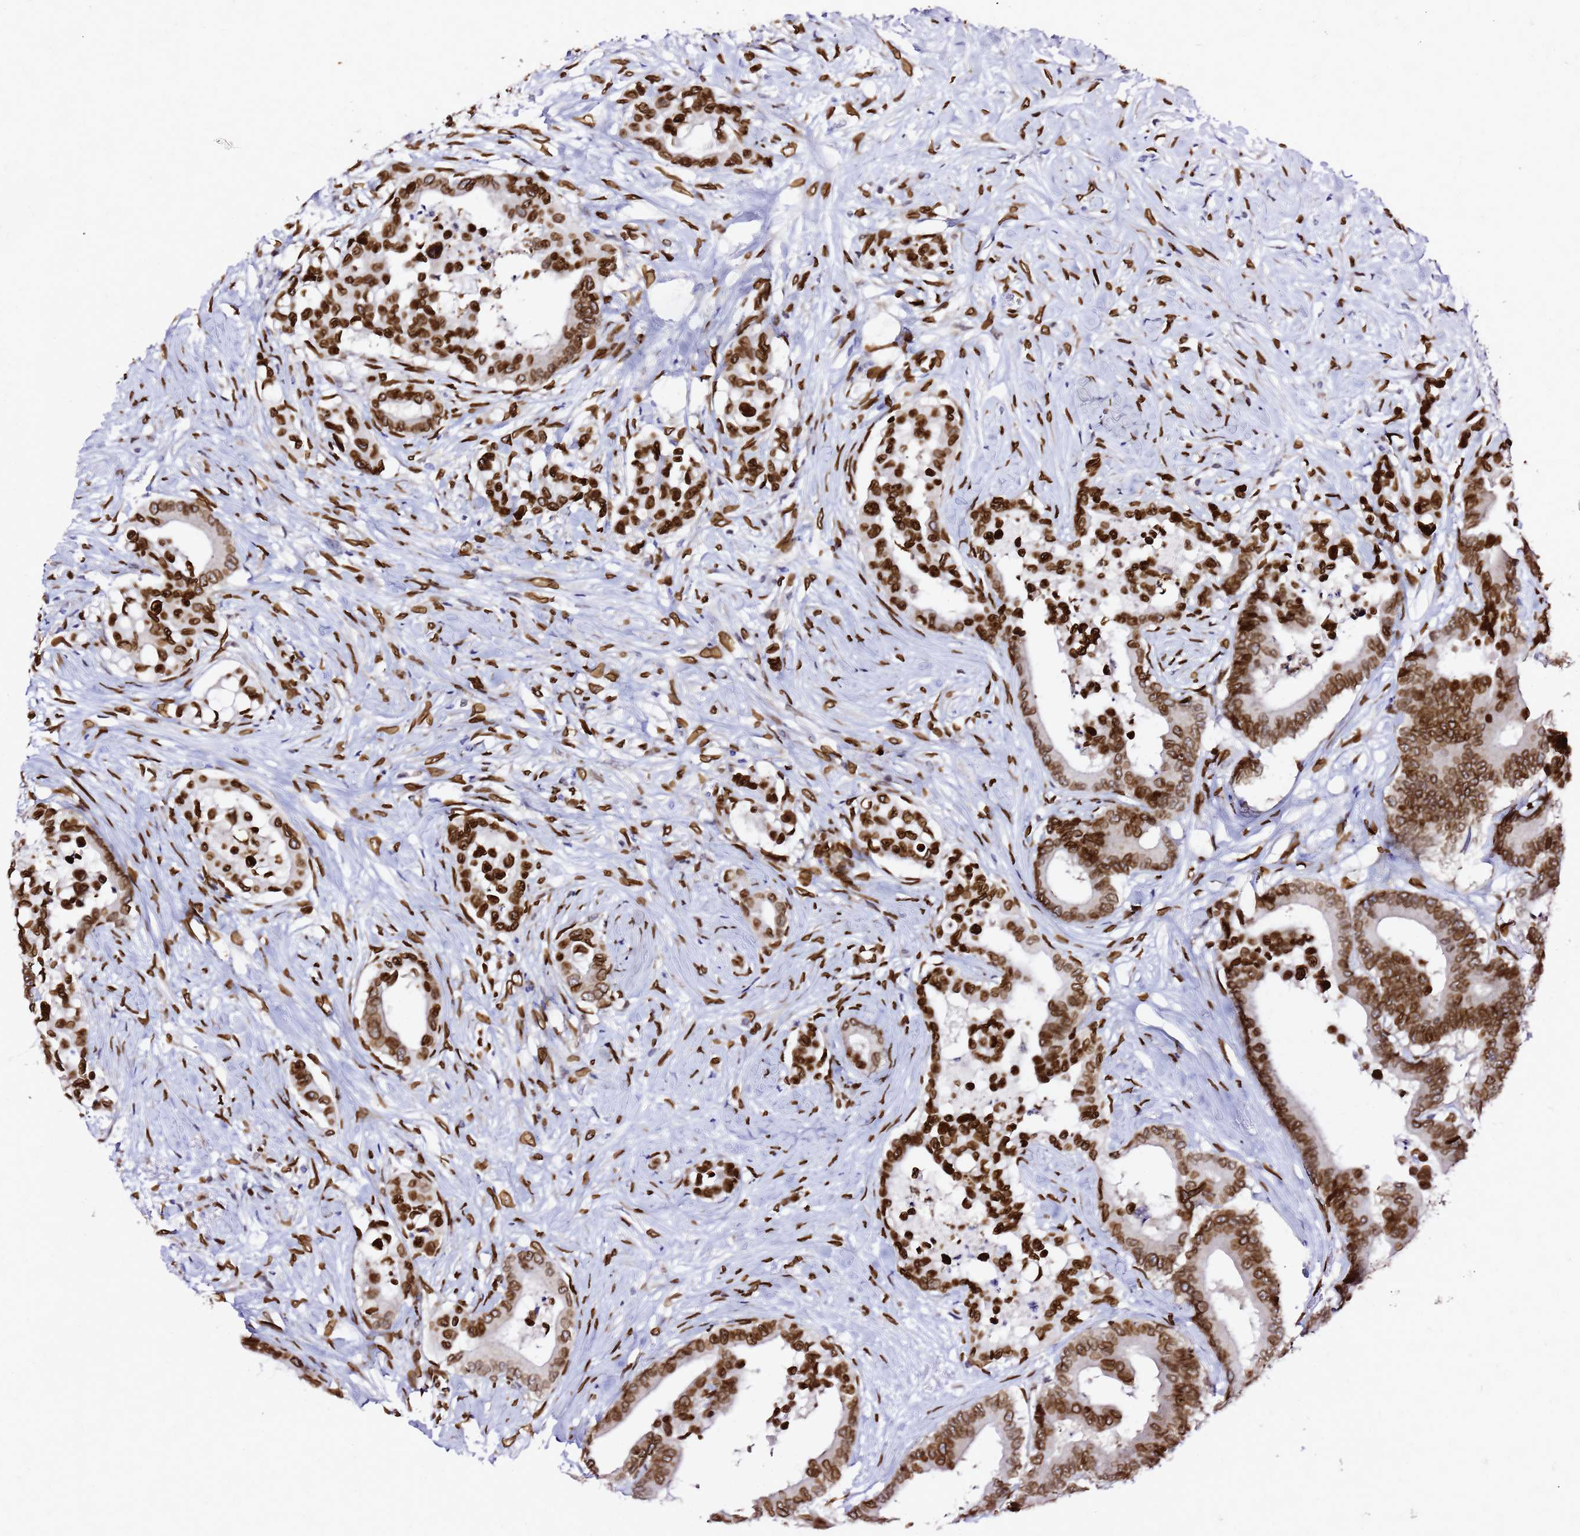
{"staining": {"intensity": "strong", "quantity": ">75%", "location": "cytoplasmic/membranous,nuclear"}, "tissue": "colorectal cancer", "cell_type": "Tumor cells", "image_type": "cancer", "snomed": [{"axis": "morphology", "description": "Normal tissue, NOS"}, {"axis": "morphology", "description": "Adenocarcinoma, NOS"}, {"axis": "topography", "description": "Colon"}], "caption": "Brown immunohistochemical staining in human adenocarcinoma (colorectal) shows strong cytoplasmic/membranous and nuclear positivity in about >75% of tumor cells.", "gene": "C6orf141", "patient": {"sex": "male", "age": 82}}